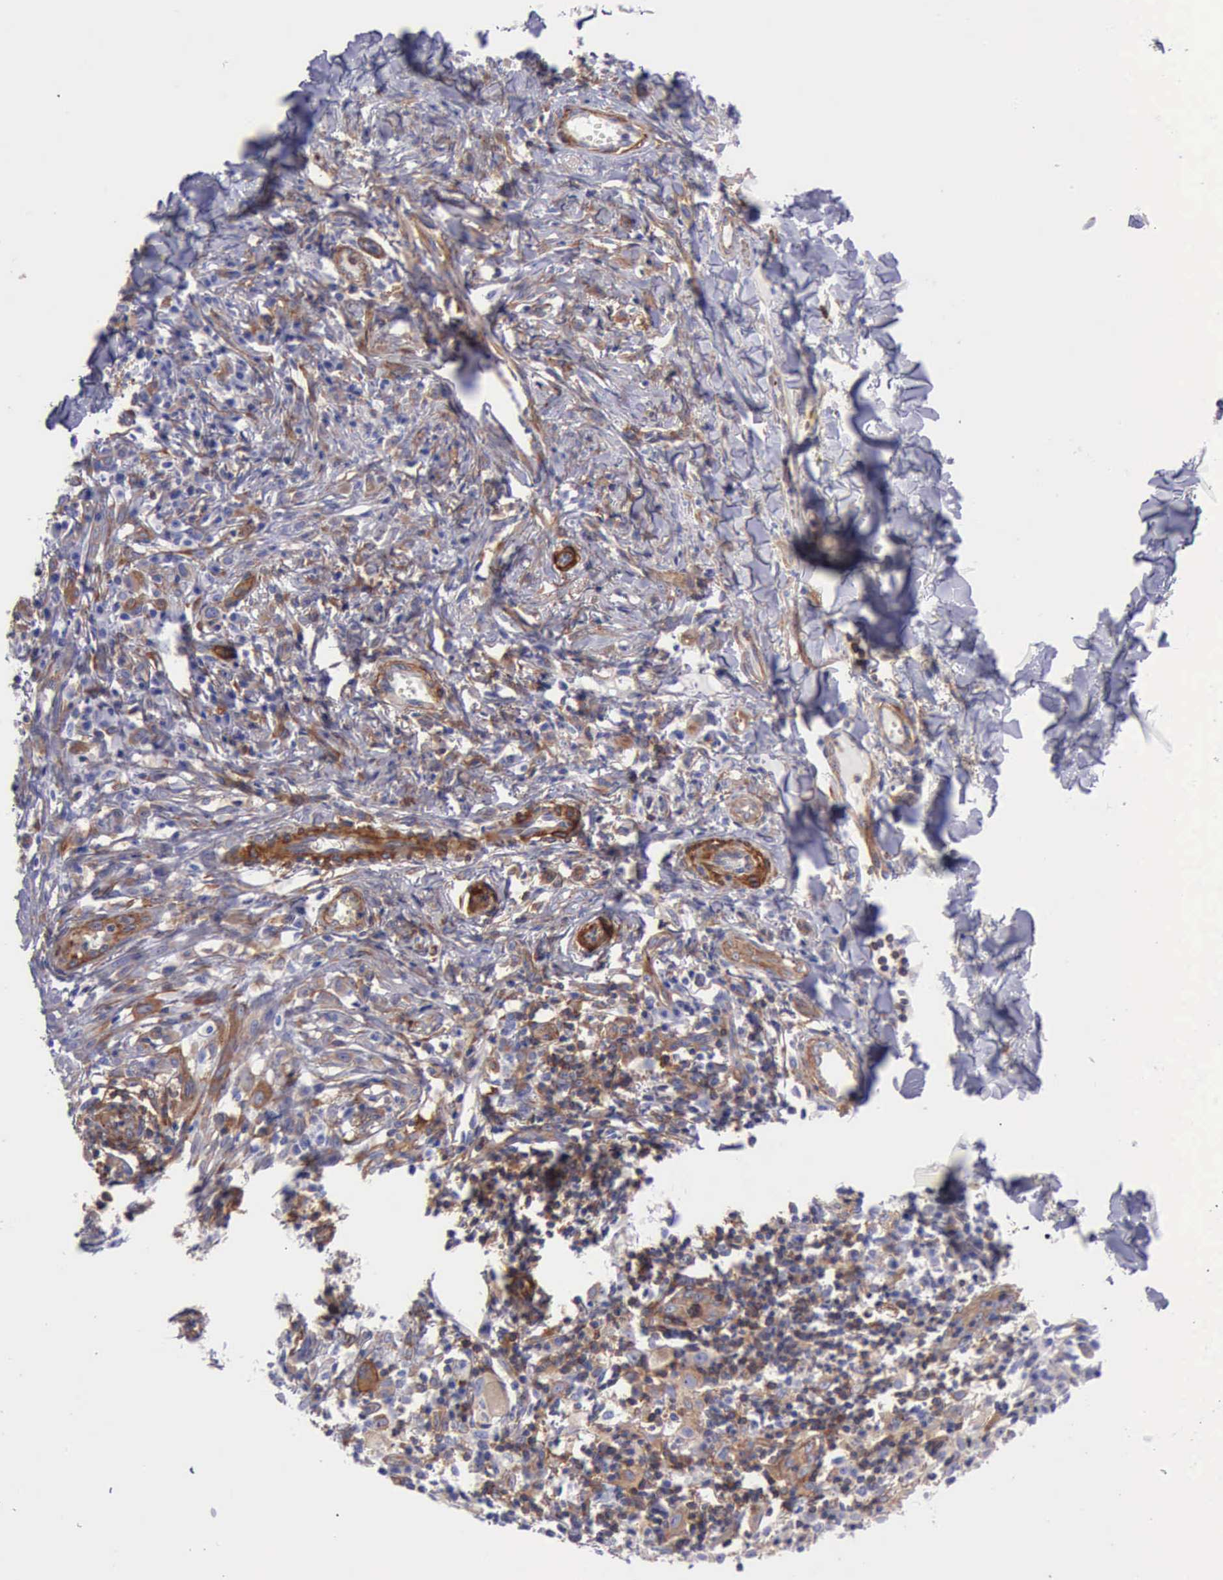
{"staining": {"intensity": "weak", "quantity": ">75%", "location": "cytoplasmic/membranous"}, "tissue": "melanoma", "cell_type": "Tumor cells", "image_type": "cancer", "snomed": [{"axis": "morphology", "description": "Malignant melanoma, NOS"}, {"axis": "topography", "description": "Skin"}], "caption": "Human malignant melanoma stained for a protein (brown) shows weak cytoplasmic/membranous positive positivity in approximately >75% of tumor cells.", "gene": "FLNA", "patient": {"sex": "female", "age": 52}}